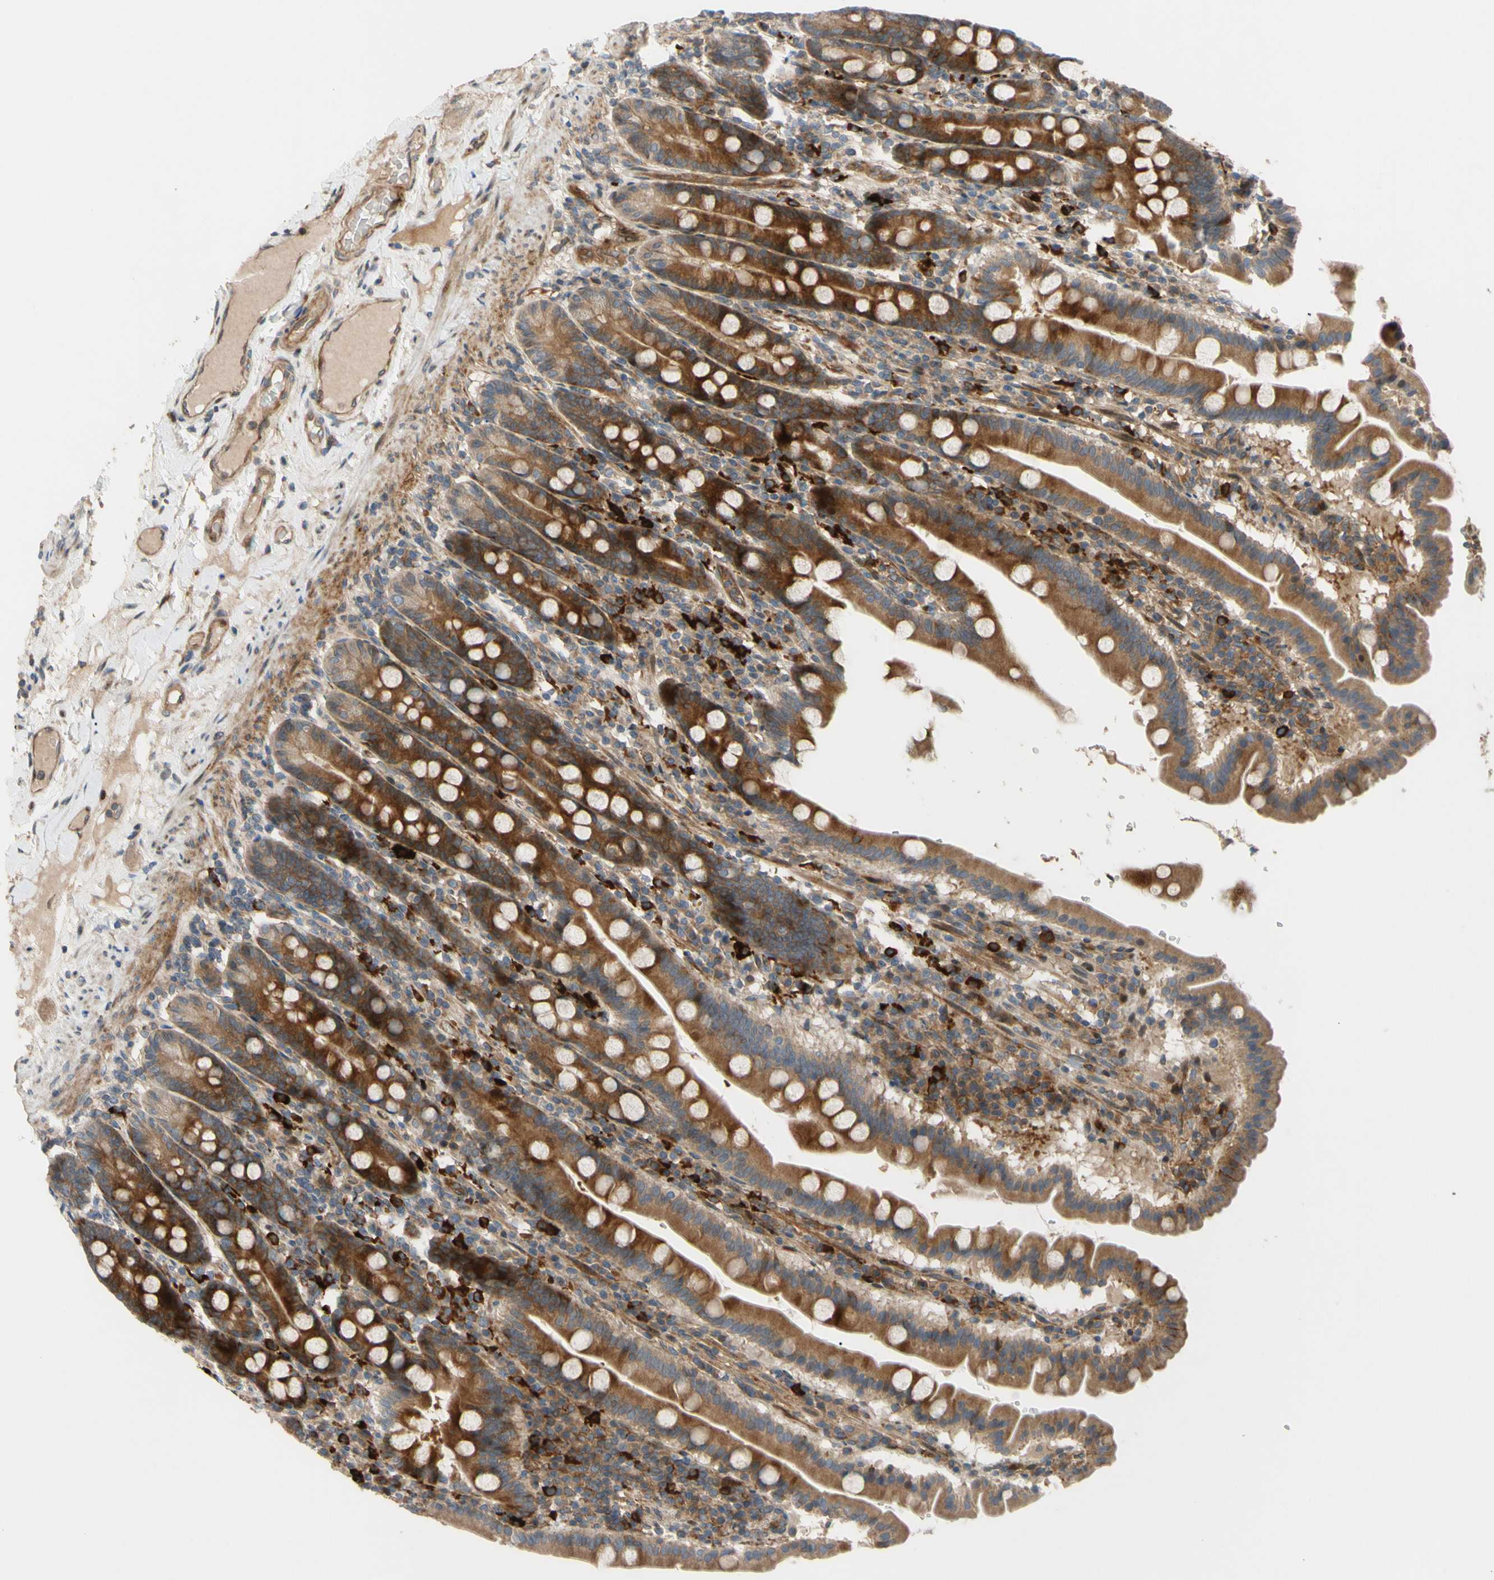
{"staining": {"intensity": "moderate", "quantity": ">75%", "location": "cytoplasmic/membranous"}, "tissue": "duodenum", "cell_type": "Glandular cells", "image_type": "normal", "snomed": [{"axis": "morphology", "description": "Normal tissue, NOS"}, {"axis": "topography", "description": "Duodenum"}], "caption": "An IHC image of benign tissue is shown. Protein staining in brown shows moderate cytoplasmic/membranous positivity in duodenum within glandular cells. (DAB (3,3'-diaminobenzidine) IHC with brightfield microscopy, high magnification).", "gene": "SPTLC1", "patient": {"sex": "male", "age": 50}}